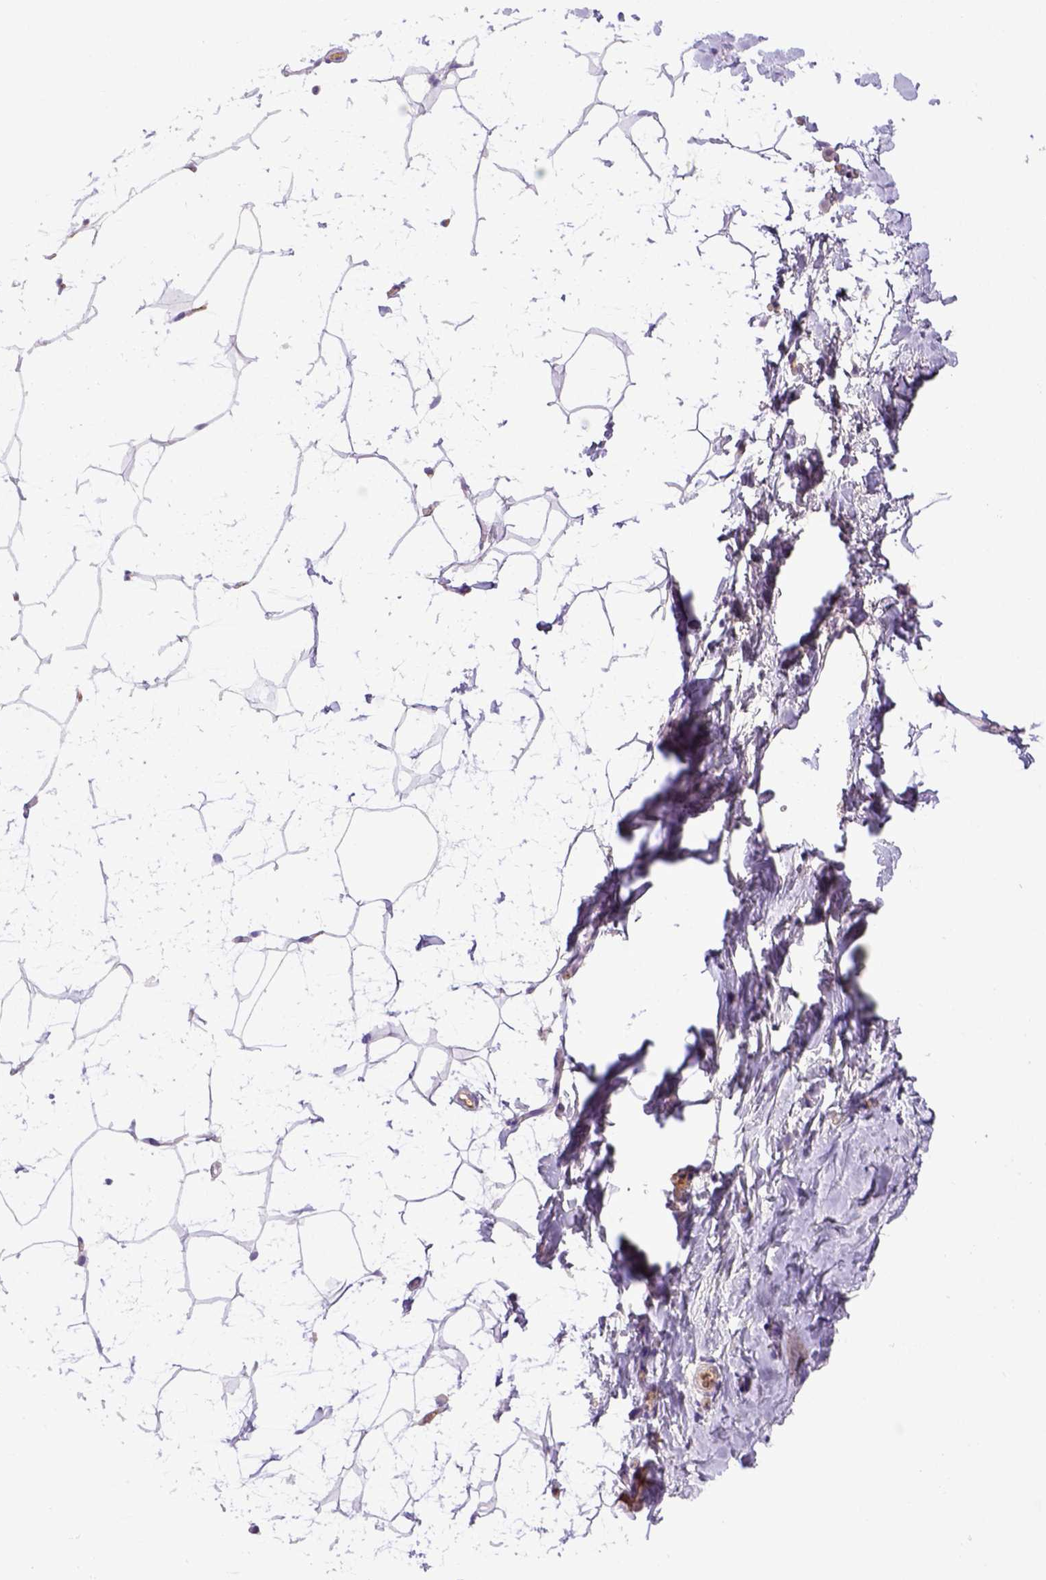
{"staining": {"intensity": "negative", "quantity": "none", "location": "none"}, "tissue": "breast", "cell_type": "Adipocytes", "image_type": "normal", "snomed": [{"axis": "morphology", "description": "Normal tissue, NOS"}, {"axis": "topography", "description": "Breast"}], "caption": "The immunohistochemistry micrograph has no significant expression in adipocytes of breast. Brightfield microscopy of IHC stained with DAB (brown) and hematoxylin (blue), captured at high magnification.", "gene": "ITIH4", "patient": {"sex": "female", "age": 32}}